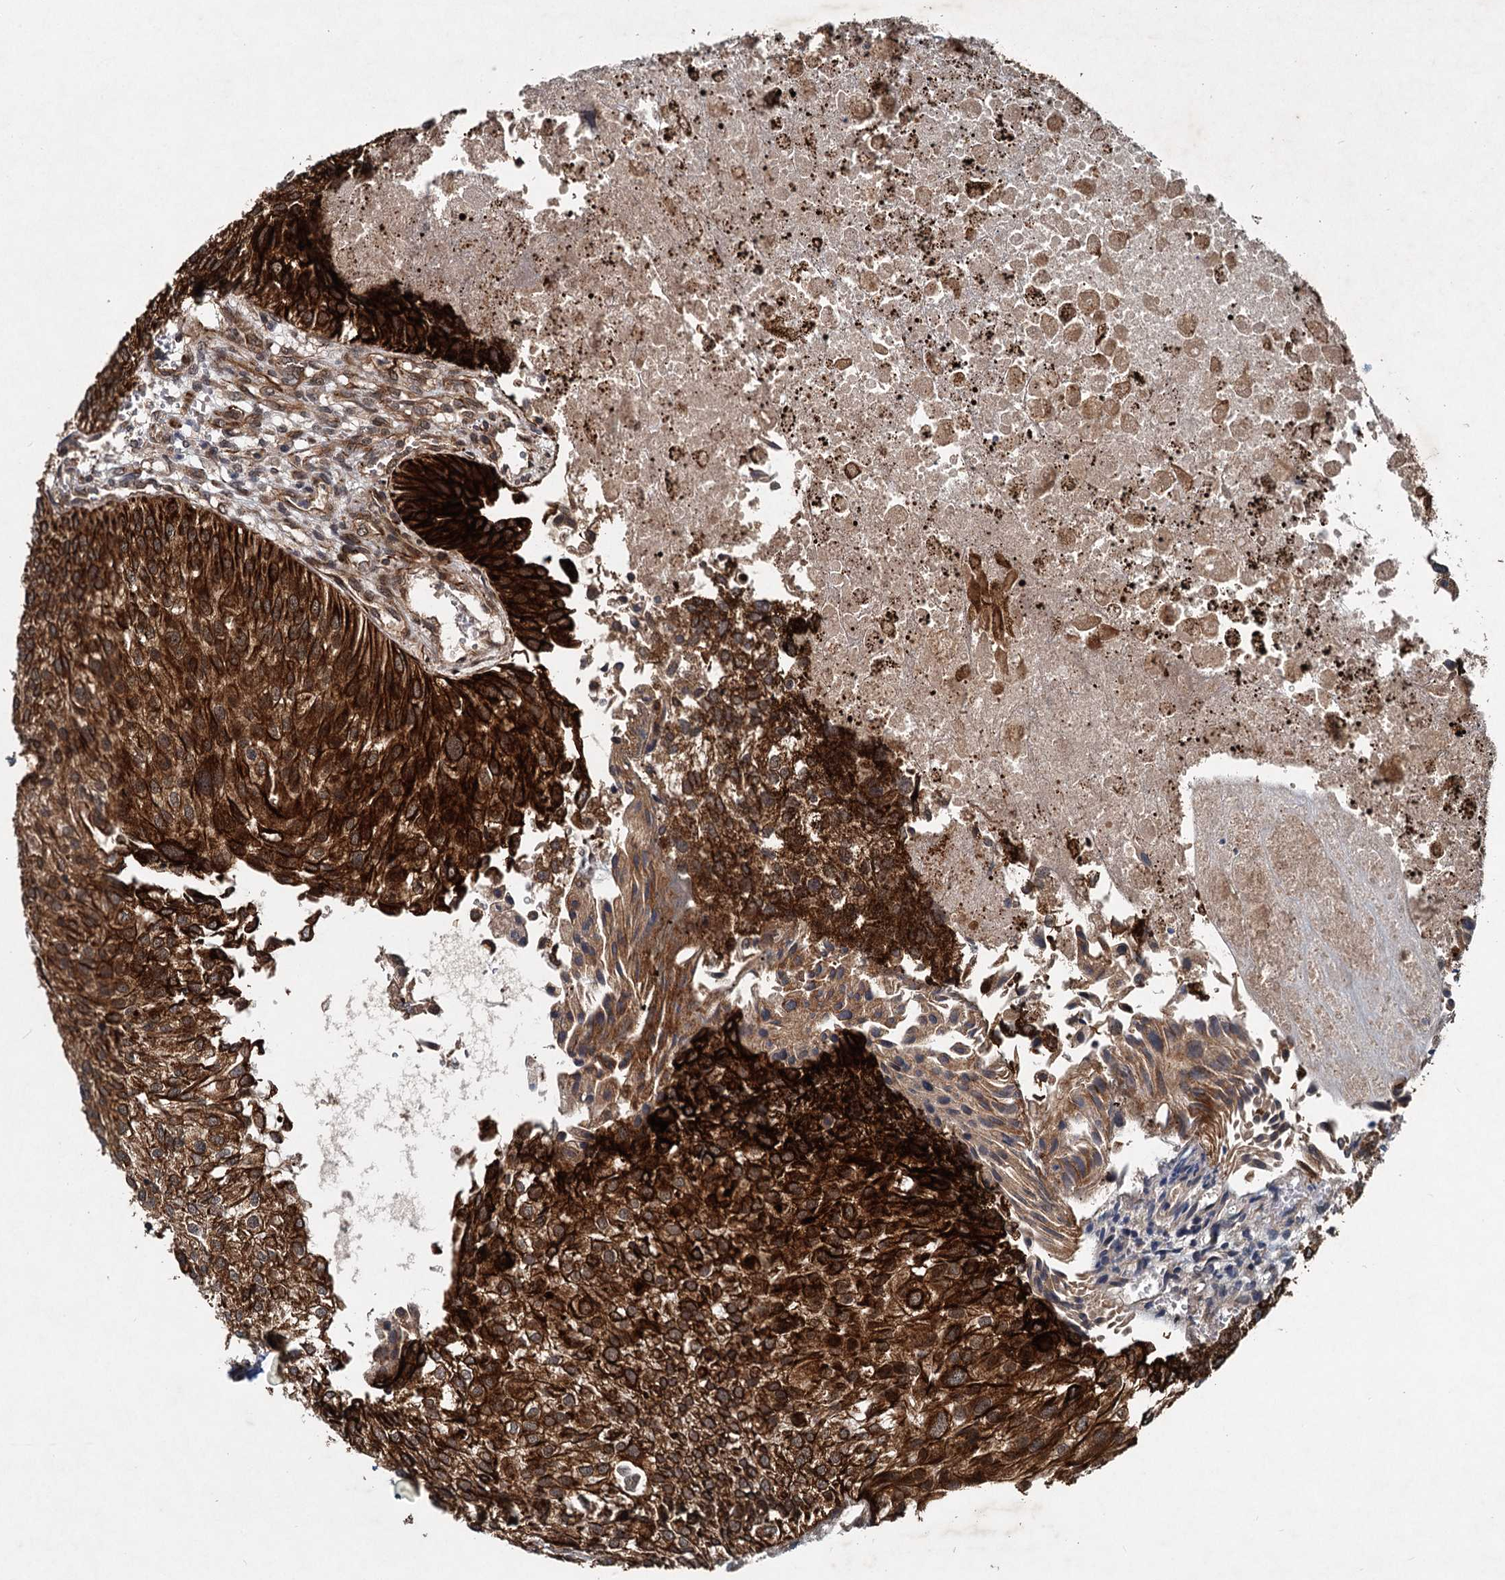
{"staining": {"intensity": "strong", "quantity": ">75%", "location": "cytoplasmic/membranous"}, "tissue": "urothelial cancer", "cell_type": "Tumor cells", "image_type": "cancer", "snomed": [{"axis": "morphology", "description": "Urothelial carcinoma, Low grade"}, {"axis": "topography", "description": "Urinary bladder"}], "caption": "Strong cytoplasmic/membranous staining is present in about >75% of tumor cells in urothelial cancer.", "gene": "RITA1", "patient": {"sex": "female", "age": 89}}